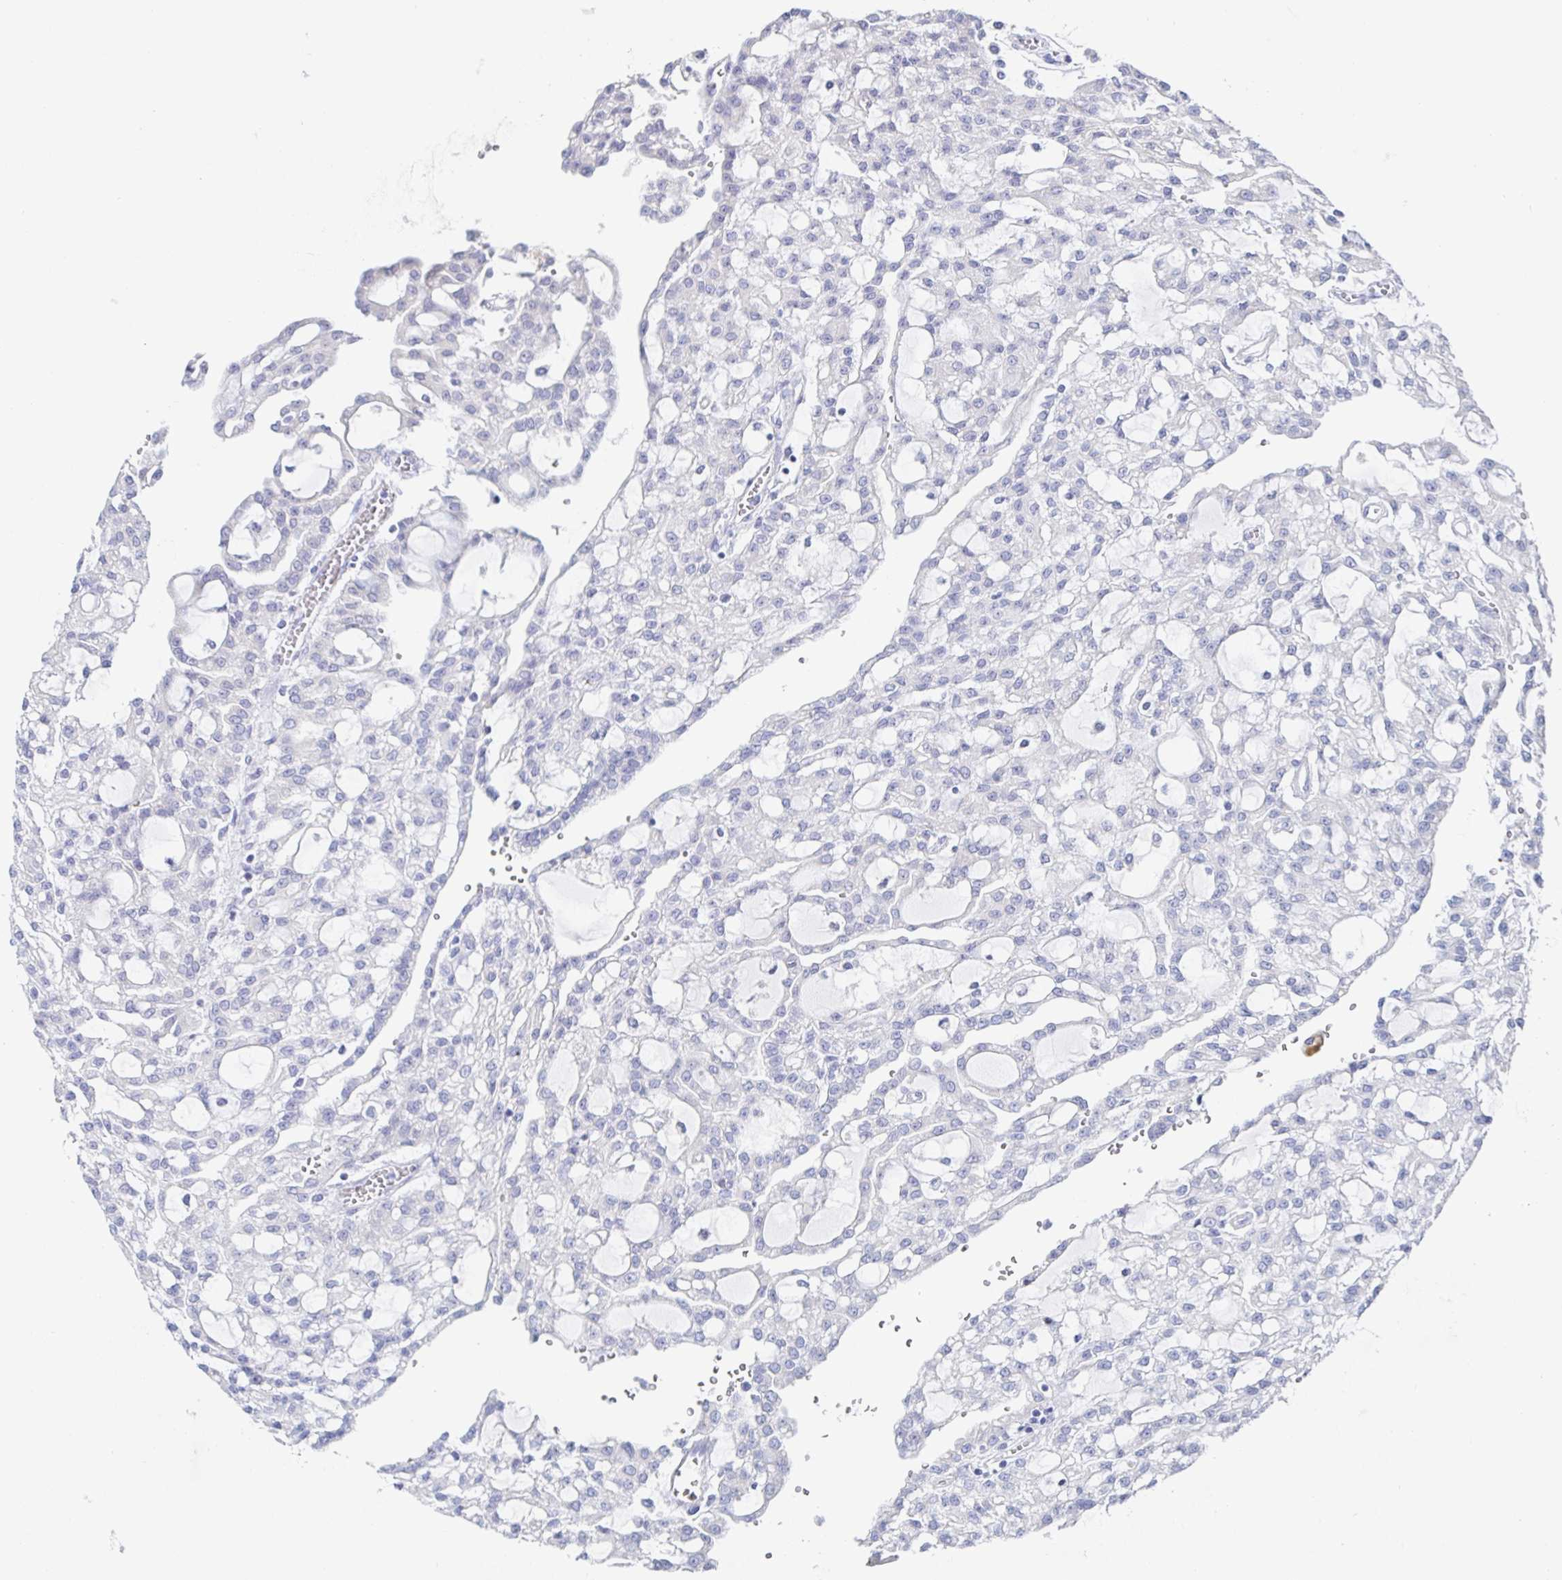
{"staining": {"intensity": "negative", "quantity": "none", "location": "none"}, "tissue": "renal cancer", "cell_type": "Tumor cells", "image_type": "cancer", "snomed": [{"axis": "morphology", "description": "Adenocarcinoma, NOS"}, {"axis": "topography", "description": "Kidney"}], "caption": "Adenocarcinoma (renal) was stained to show a protein in brown. There is no significant staining in tumor cells.", "gene": "SIAH3", "patient": {"sex": "male", "age": 63}}